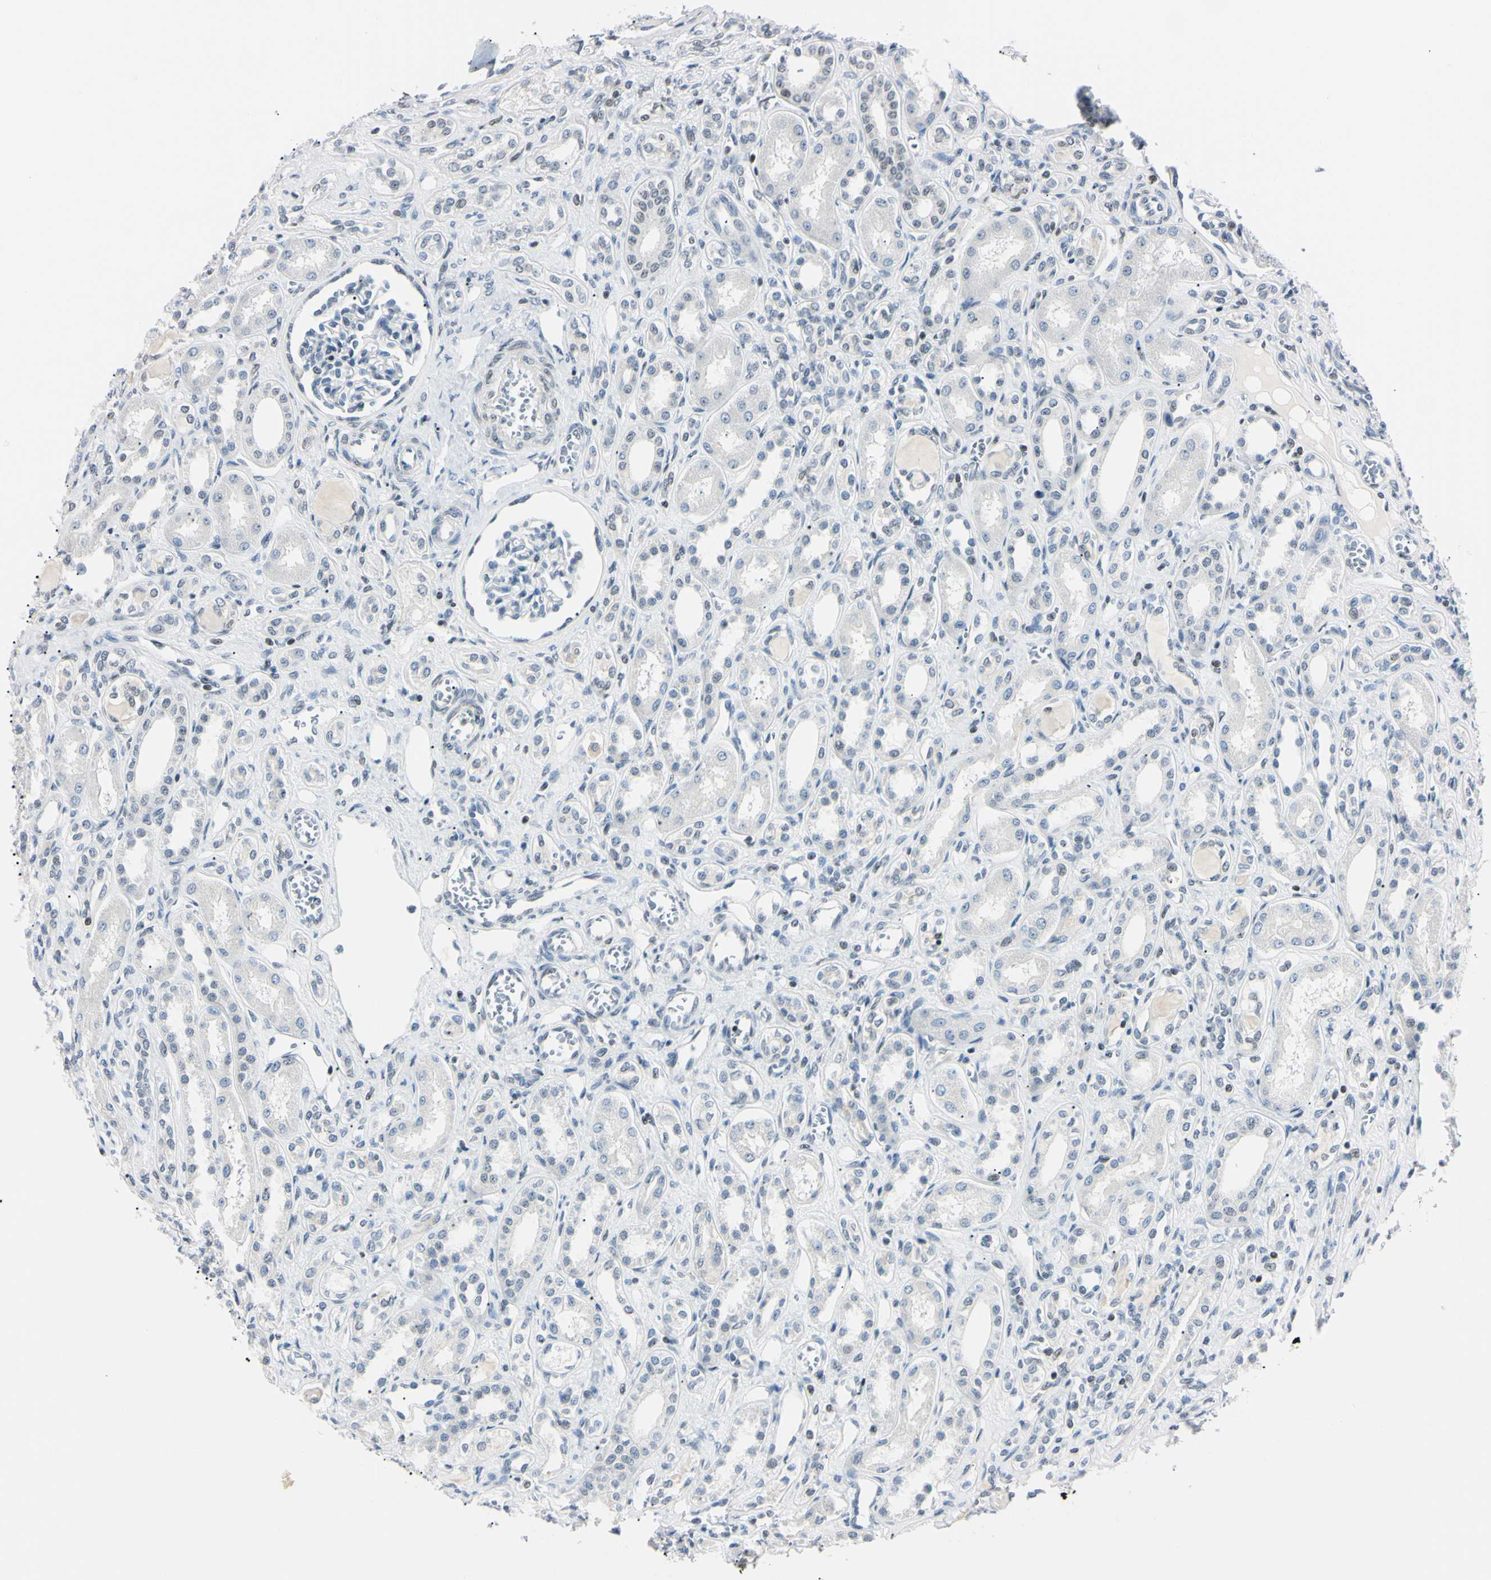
{"staining": {"intensity": "weak", "quantity": "<25%", "location": "nuclear"}, "tissue": "kidney", "cell_type": "Cells in glomeruli", "image_type": "normal", "snomed": [{"axis": "morphology", "description": "Normal tissue, NOS"}, {"axis": "topography", "description": "Kidney"}], "caption": "Kidney stained for a protein using immunohistochemistry reveals no staining cells in glomeruli.", "gene": "C1orf174", "patient": {"sex": "male", "age": 7}}